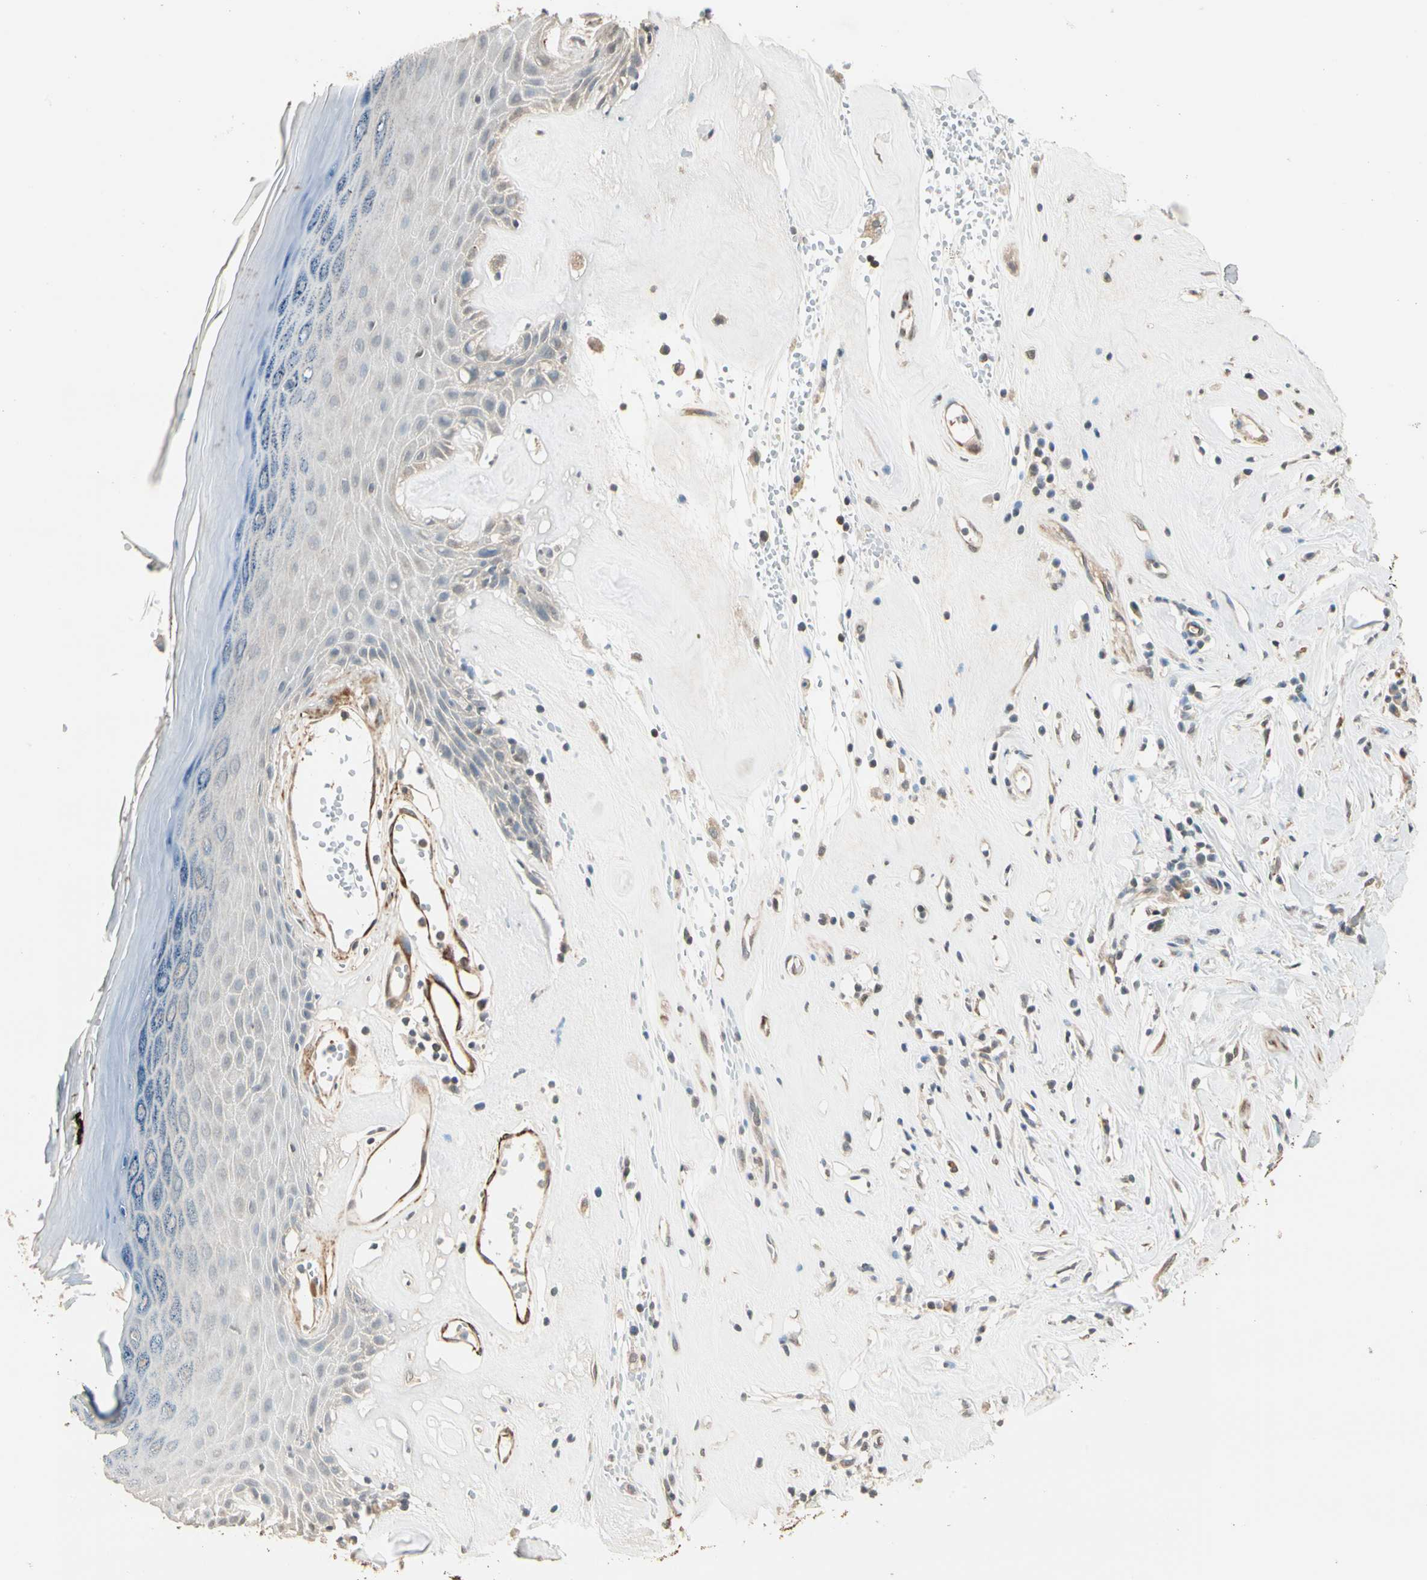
{"staining": {"intensity": "weak", "quantity": "<25%", "location": "cytoplasmic/membranous"}, "tissue": "skin", "cell_type": "Epidermal cells", "image_type": "normal", "snomed": [{"axis": "morphology", "description": "Normal tissue, NOS"}, {"axis": "morphology", "description": "Inflammation, NOS"}, {"axis": "topography", "description": "Vulva"}], "caption": "Immunohistochemistry of benign skin shows no staining in epidermal cells.", "gene": "TASOR", "patient": {"sex": "female", "age": 84}}